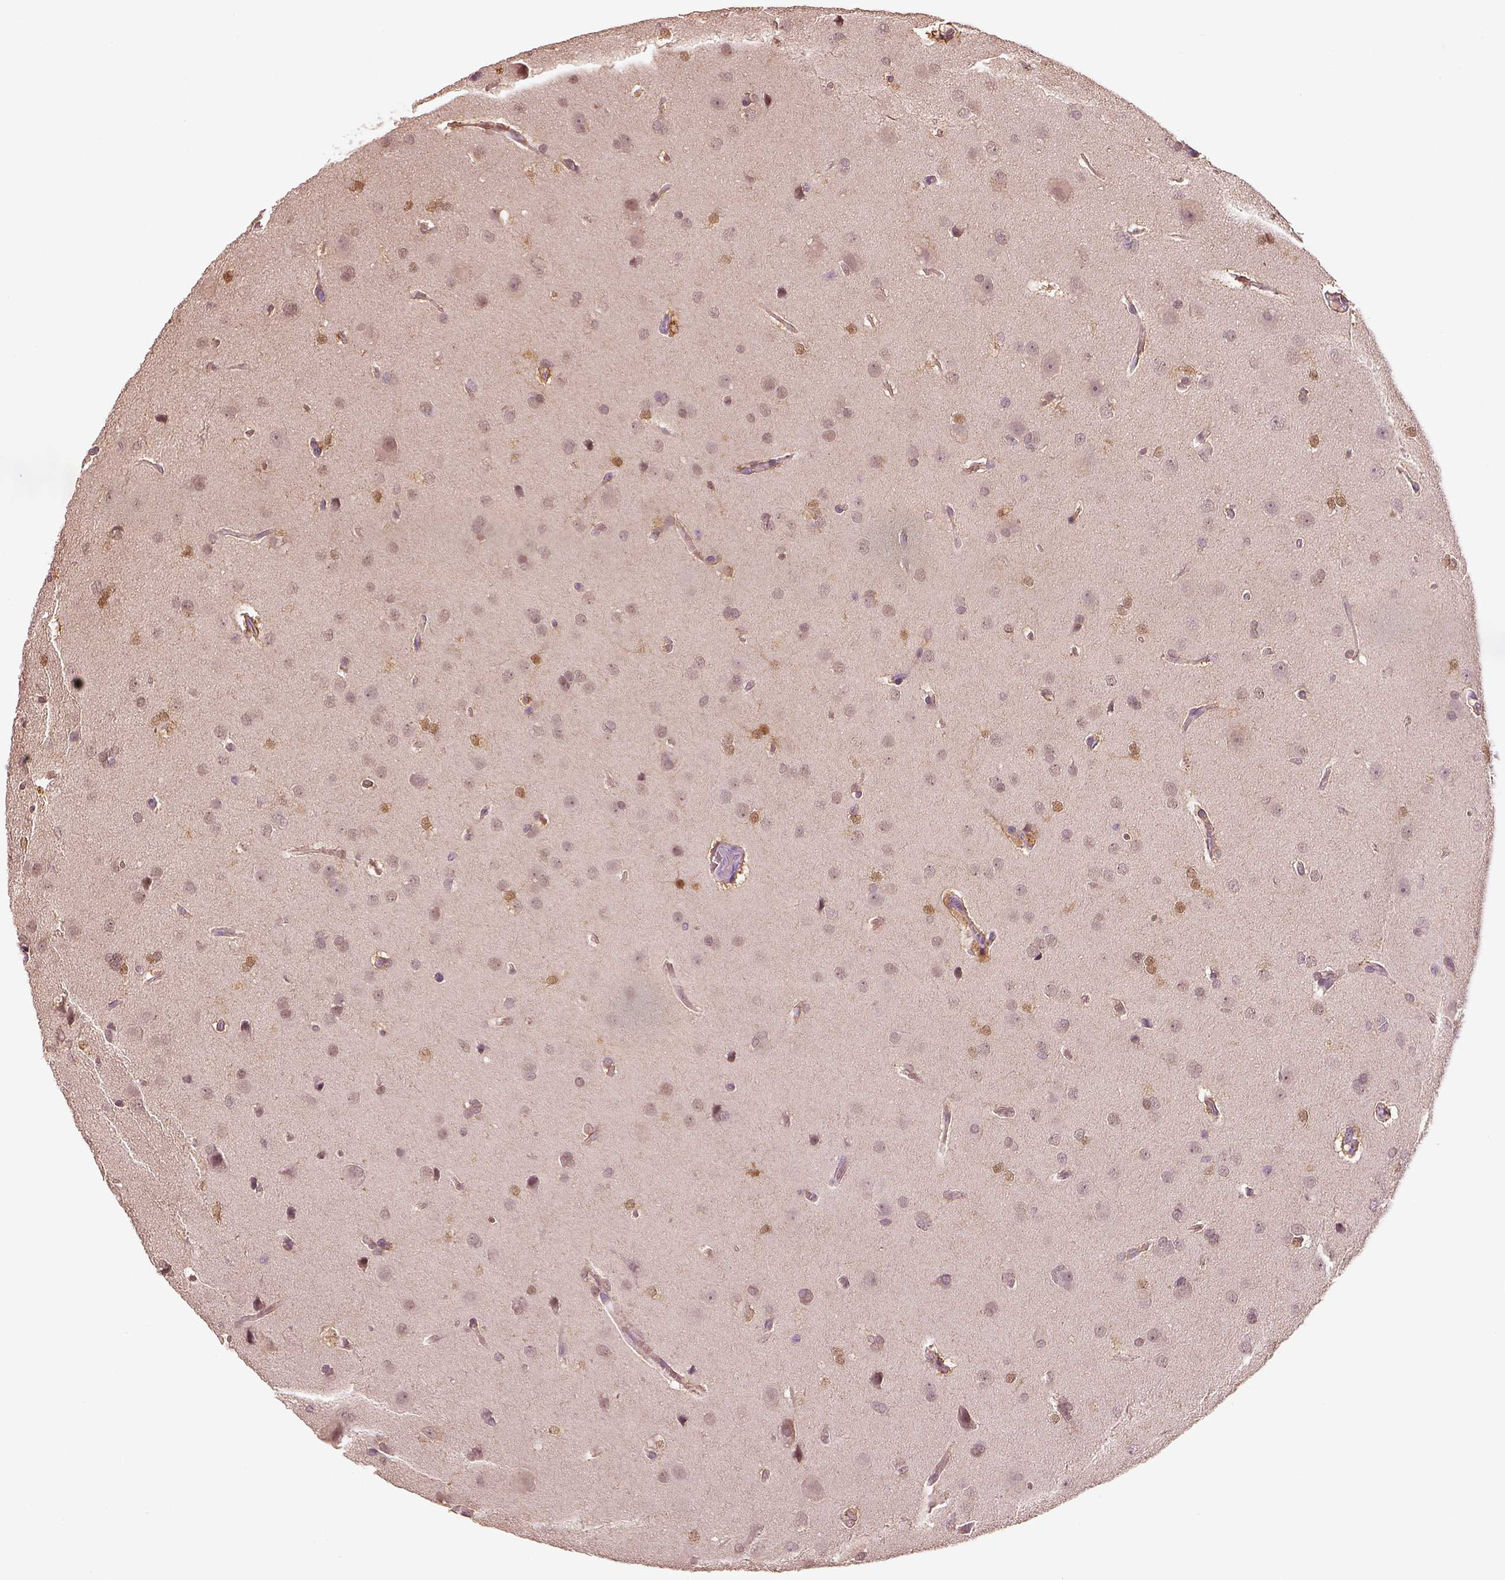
{"staining": {"intensity": "negative", "quantity": "none", "location": "none"}, "tissue": "glioma", "cell_type": "Tumor cells", "image_type": "cancer", "snomed": [{"axis": "morphology", "description": "Glioma, malignant, Low grade"}, {"axis": "topography", "description": "Brain"}], "caption": "The immunohistochemistry (IHC) image has no significant staining in tumor cells of malignant glioma (low-grade) tissue. (Brightfield microscopy of DAB immunohistochemistry (IHC) at high magnification).", "gene": "EGR4", "patient": {"sex": "female", "age": 54}}